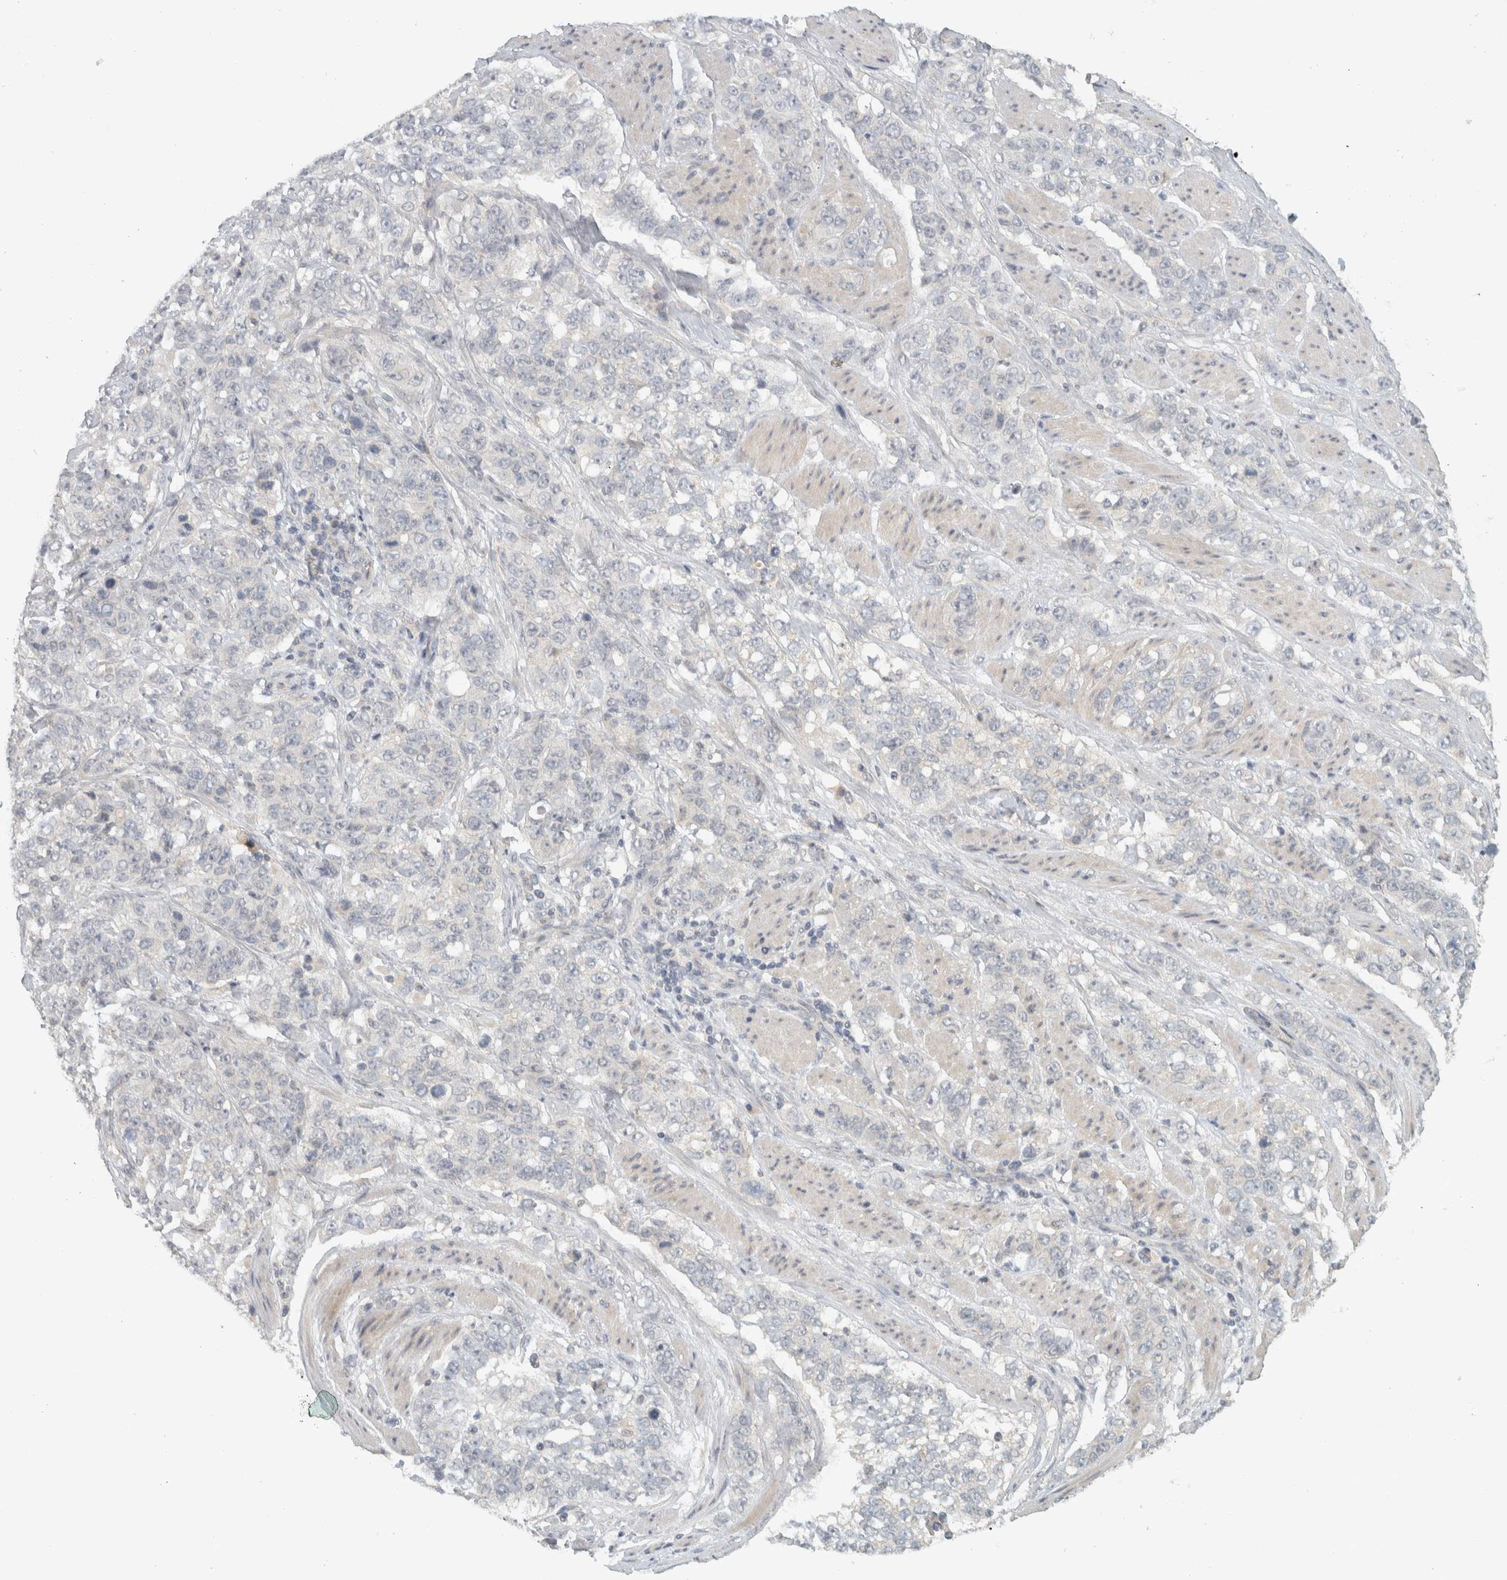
{"staining": {"intensity": "negative", "quantity": "none", "location": "none"}, "tissue": "stomach cancer", "cell_type": "Tumor cells", "image_type": "cancer", "snomed": [{"axis": "morphology", "description": "Adenocarcinoma, NOS"}, {"axis": "topography", "description": "Stomach"}], "caption": "Immunohistochemistry of human stomach cancer (adenocarcinoma) demonstrates no expression in tumor cells.", "gene": "AFP", "patient": {"sex": "male", "age": 48}}